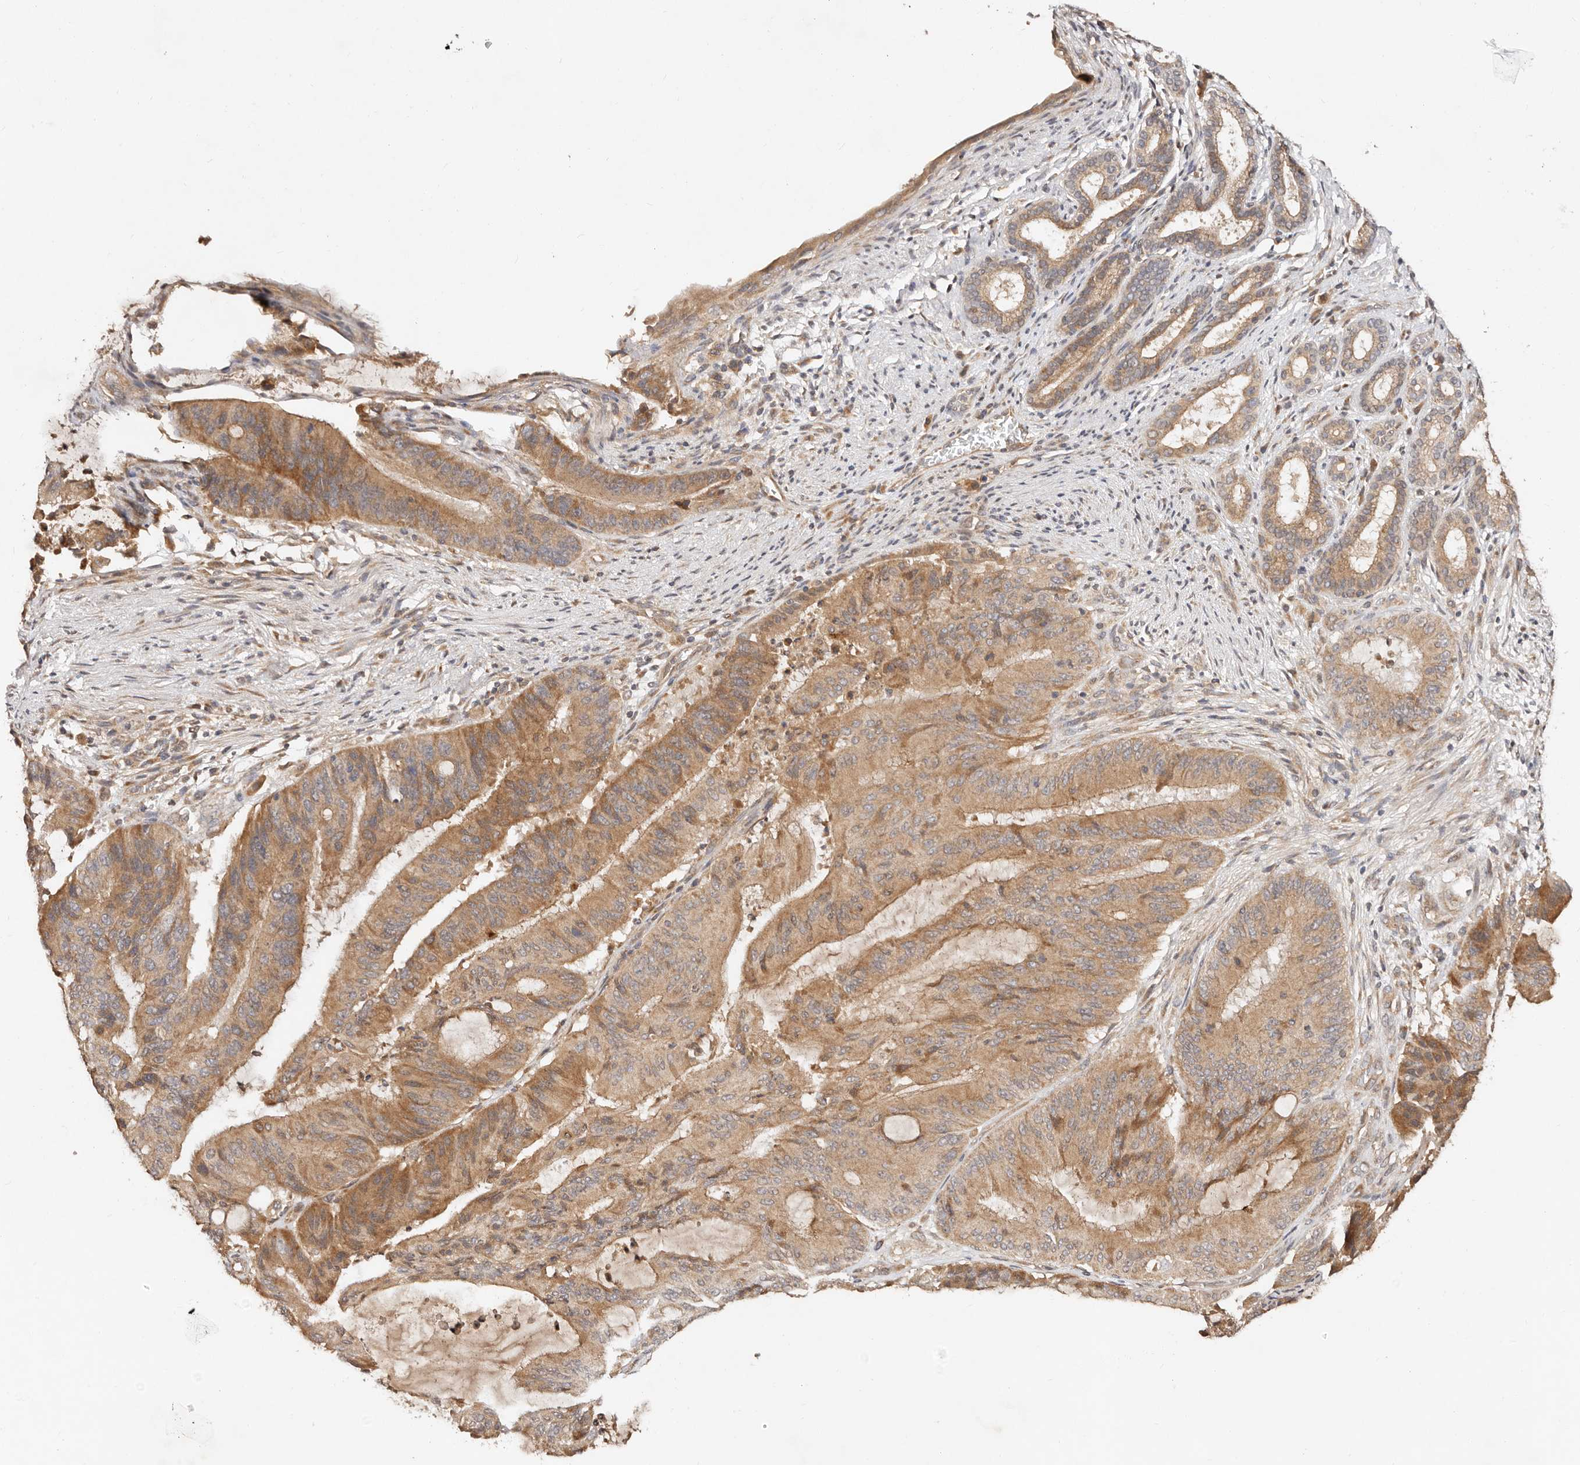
{"staining": {"intensity": "moderate", "quantity": ">75%", "location": "cytoplasmic/membranous"}, "tissue": "liver cancer", "cell_type": "Tumor cells", "image_type": "cancer", "snomed": [{"axis": "morphology", "description": "Normal tissue, NOS"}, {"axis": "morphology", "description": "Cholangiocarcinoma"}, {"axis": "topography", "description": "Liver"}, {"axis": "topography", "description": "Peripheral nerve tissue"}], "caption": "Immunohistochemical staining of liver cancer (cholangiocarcinoma) shows medium levels of moderate cytoplasmic/membranous positivity in approximately >75% of tumor cells. The staining was performed using DAB, with brown indicating positive protein expression. Nuclei are stained blue with hematoxylin.", "gene": "DENND11", "patient": {"sex": "female", "age": 73}}